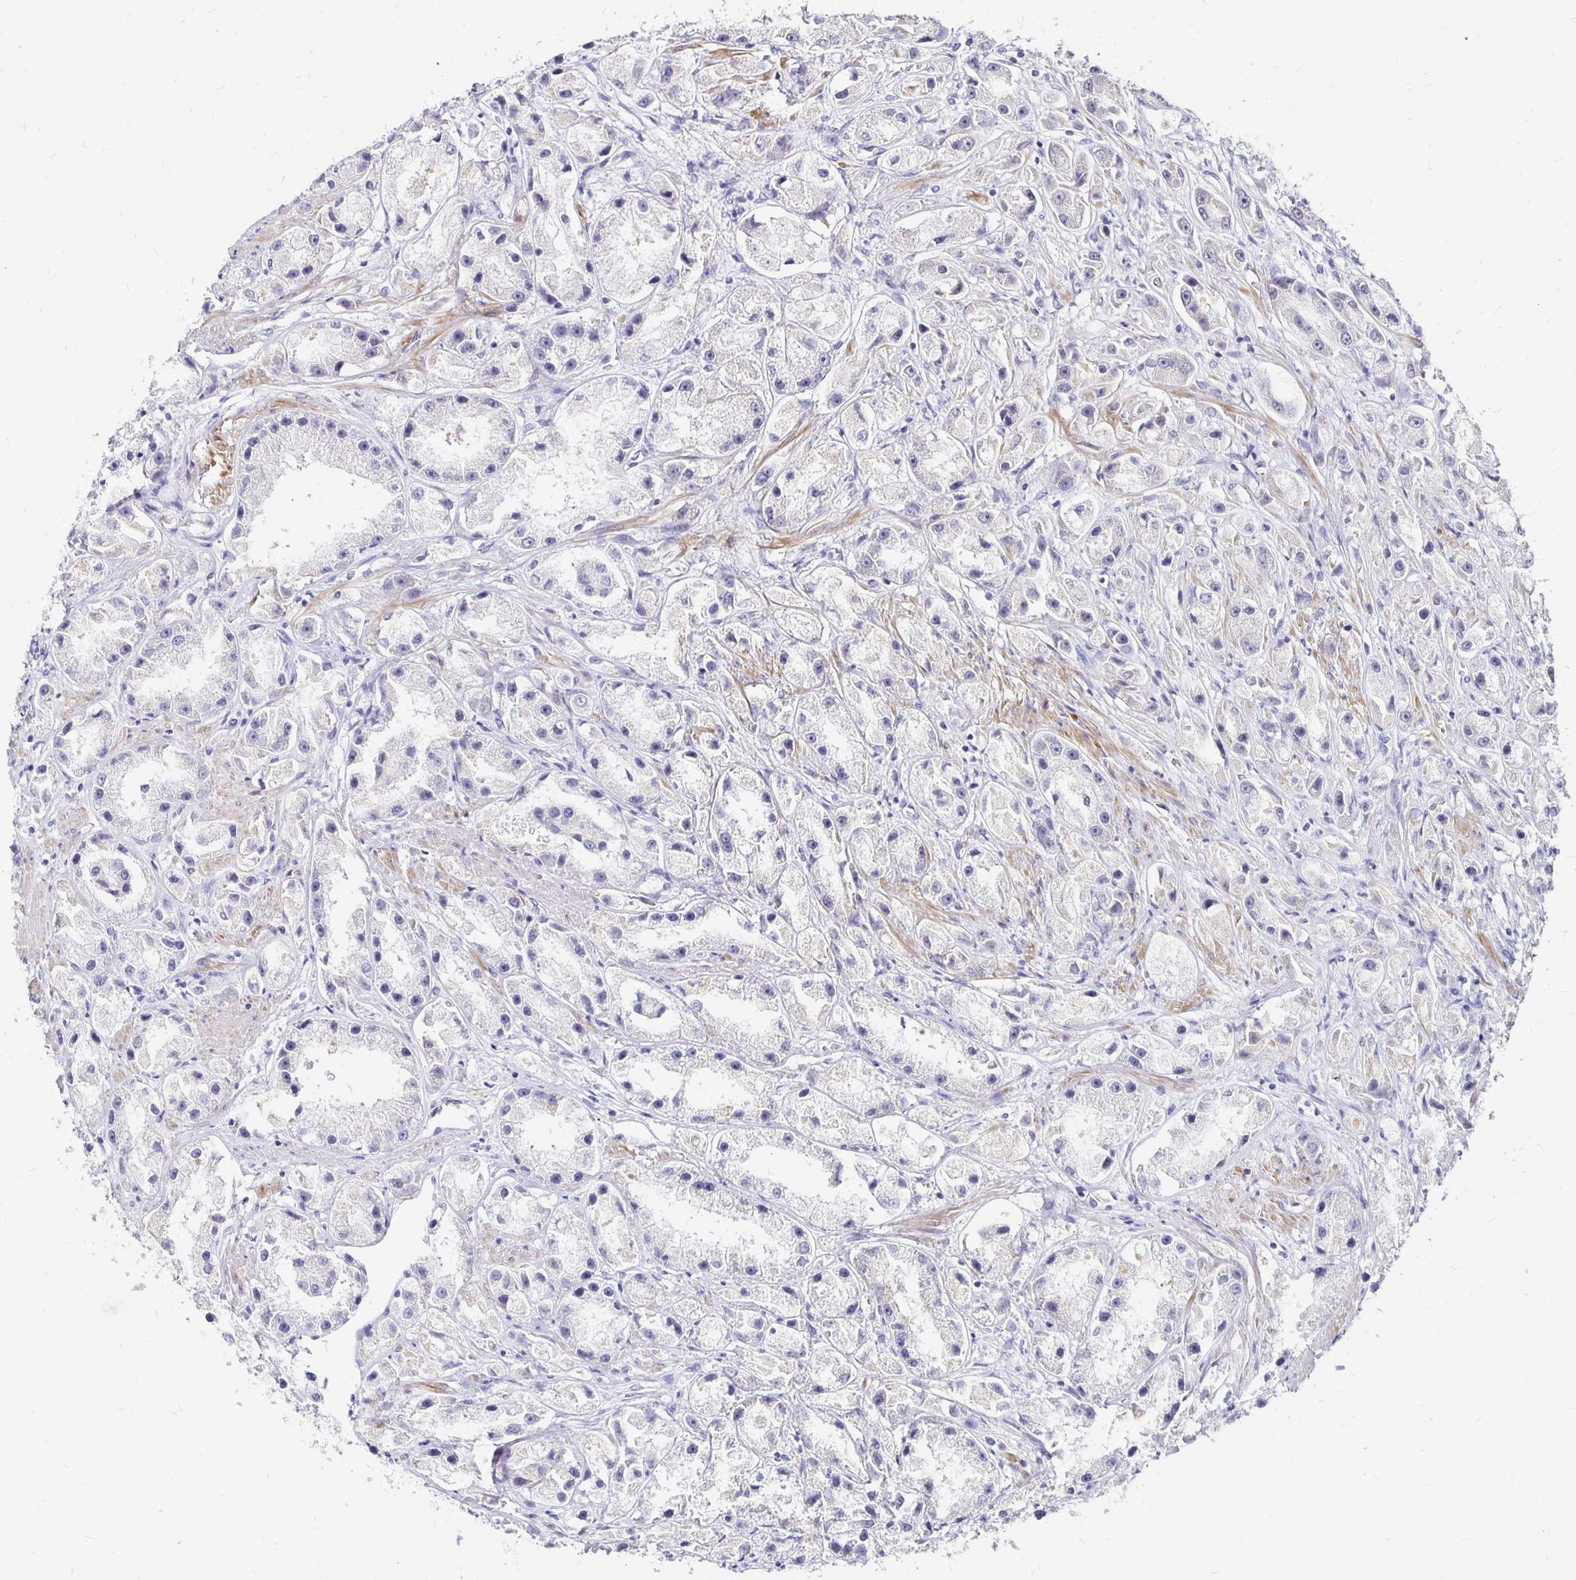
{"staining": {"intensity": "negative", "quantity": "none", "location": "none"}, "tissue": "prostate cancer", "cell_type": "Tumor cells", "image_type": "cancer", "snomed": [{"axis": "morphology", "description": "Adenocarcinoma, High grade"}, {"axis": "topography", "description": "Prostate"}], "caption": "DAB immunohistochemical staining of prostate cancer reveals no significant staining in tumor cells.", "gene": "ATOSB", "patient": {"sex": "male", "age": 67}}